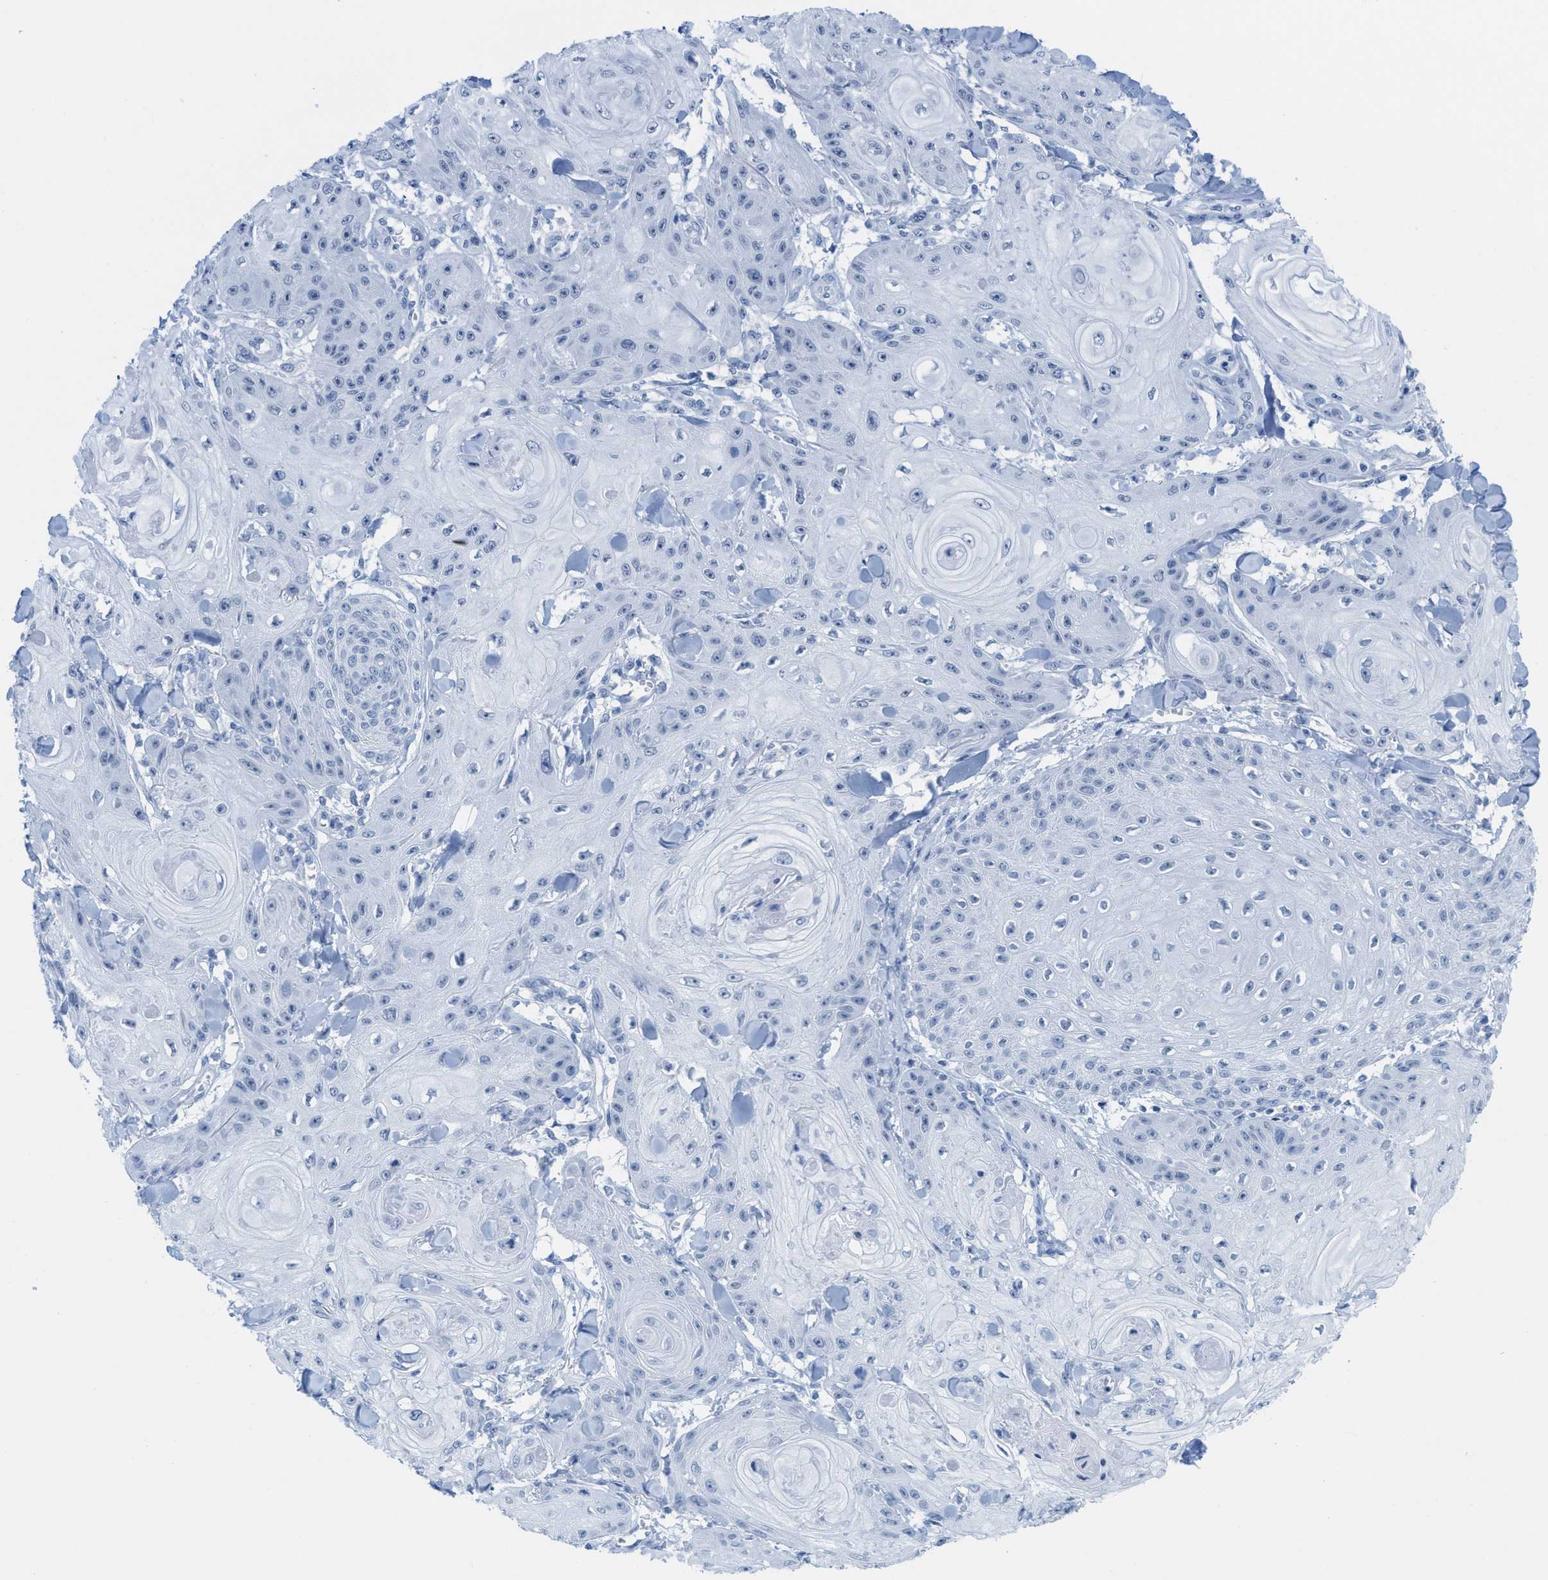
{"staining": {"intensity": "negative", "quantity": "none", "location": "none"}, "tissue": "skin cancer", "cell_type": "Tumor cells", "image_type": "cancer", "snomed": [{"axis": "morphology", "description": "Squamous cell carcinoma, NOS"}, {"axis": "topography", "description": "Skin"}], "caption": "This is an IHC micrograph of squamous cell carcinoma (skin). There is no expression in tumor cells.", "gene": "WDR4", "patient": {"sex": "male", "age": 74}}